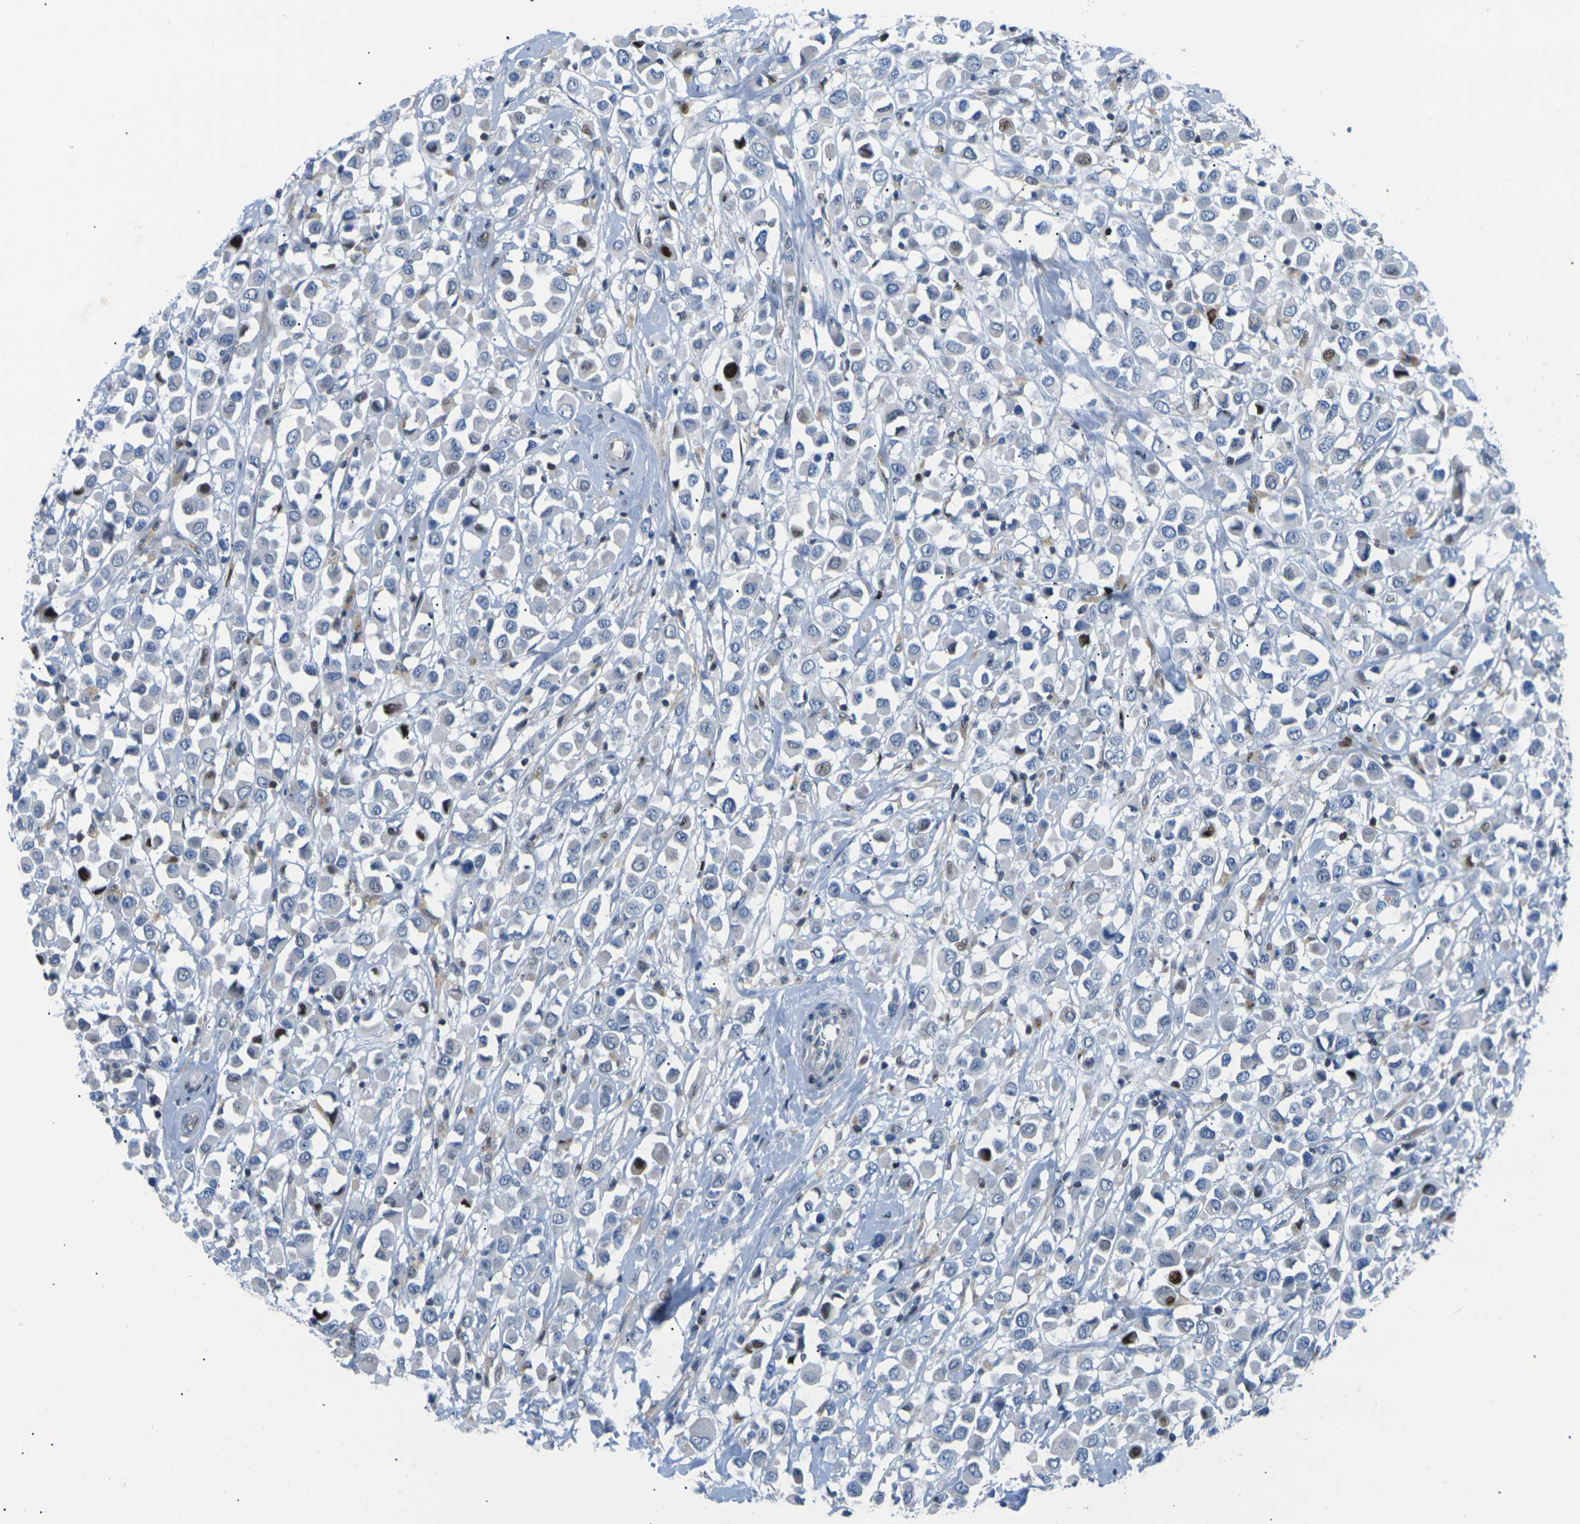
{"staining": {"intensity": "moderate", "quantity": "<25%", "location": "nuclear"}, "tissue": "breast cancer", "cell_type": "Tumor cells", "image_type": "cancer", "snomed": [{"axis": "morphology", "description": "Duct carcinoma"}, {"axis": "topography", "description": "Breast"}], "caption": "Brown immunohistochemical staining in breast cancer exhibits moderate nuclear staining in approximately <25% of tumor cells. (DAB IHC with brightfield microscopy, high magnification).", "gene": "RPS6KA3", "patient": {"sex": "female", "age": 61}}